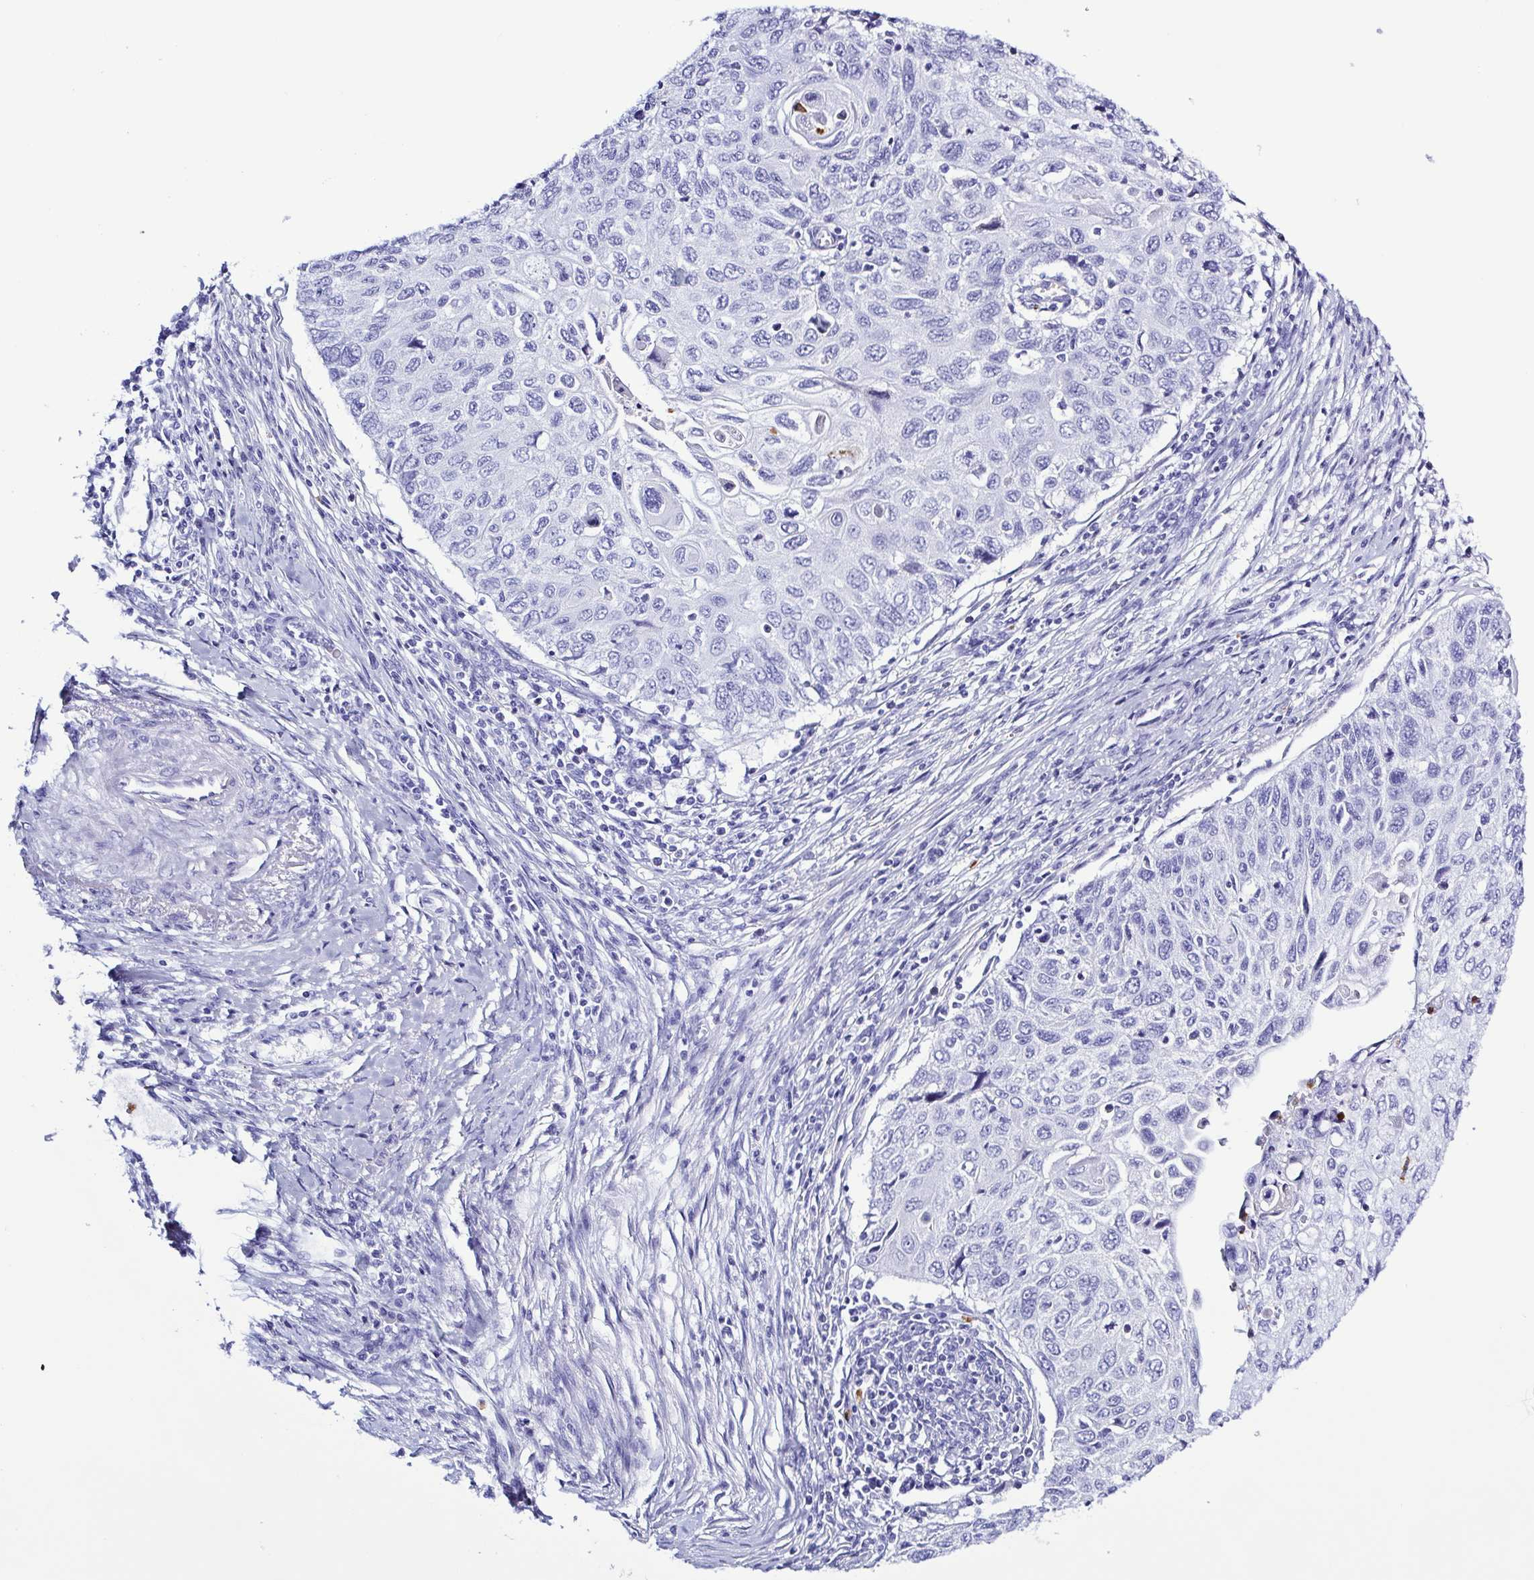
{"staining": {"intensity": "negative", "quantity": "none", "location": "none"}, "tissue": "cervical cancer", "cell_type": "Tumor cells", "image_type": "cancer", "snomed": [{"axis": "morphology", "description": "Squamous cell carcinoma, NOS"}, {"axis": "topography", "description": "Cervix"}], "caption": "Immunohistochemistry (IHC) histopathology image of human squamous cell carcinoma (cervical) stained for a protein (brown), which reveals no expression in tumor cells.", "gene": "LTF", "patient": {"sex": "female", "age": 70}}